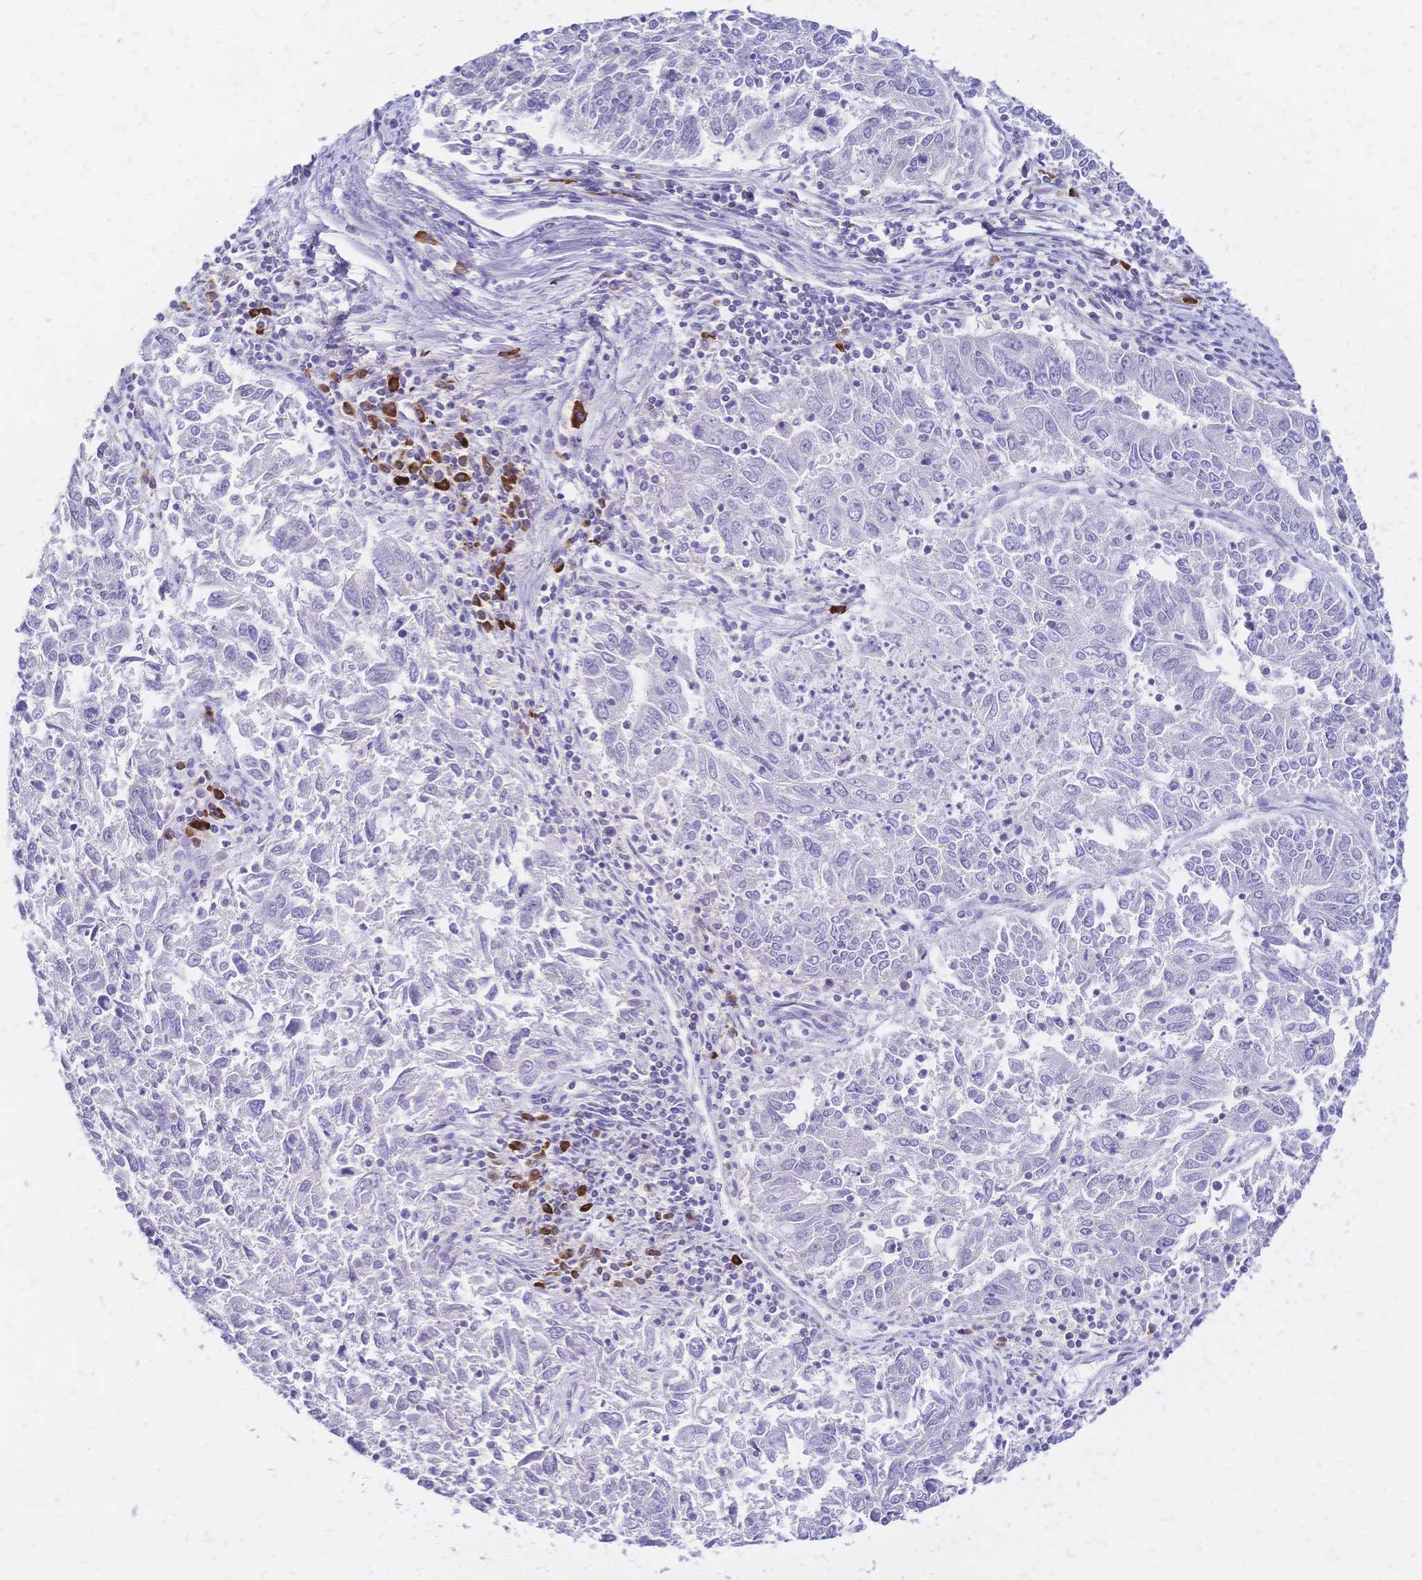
{"staining": {"intensity": "negative", "quantity": "none", "location": "none"}, "tissue": "endometrial cancer", "cell_type": "Tumor cells", "image_type": "cancer", "snomed": [{"axis": "morphology", "description": "Adenocarcinoma, NOS"}, {"axis": "topography", "description": "Endometrium"}], "caption": "Human endometrial cancer (adenocarcinoma) stained for a protein using IHC demonstrates no staining in tumor cells.", "gene": "IL2RA", "patient": {"sex": "female", "age": 42}}